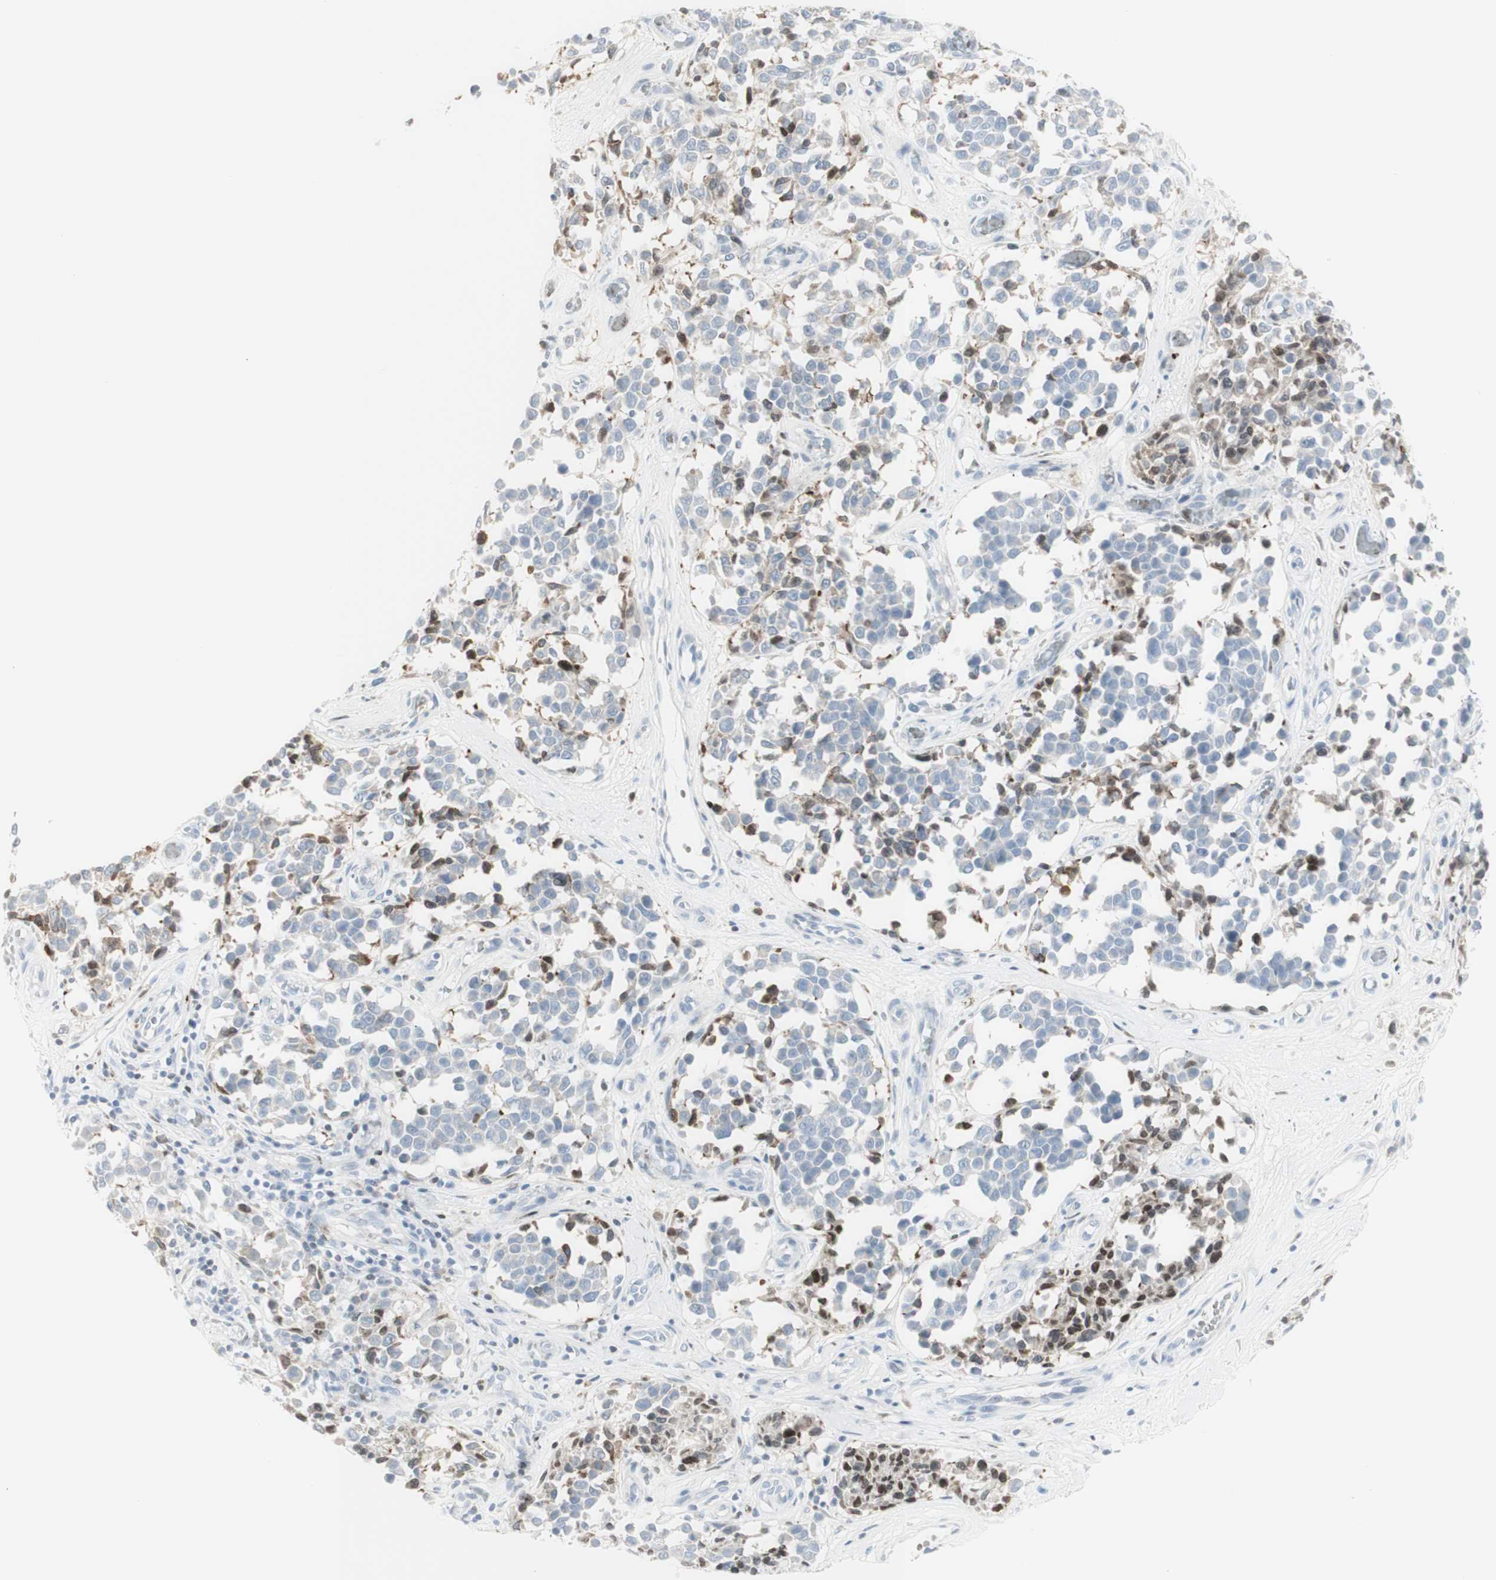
{"staining": {"intensity": "moderate", "quantity": "25%-75%", "location": "cytoplasmic/membranous,nuclear"}, "tissue": "melanoma", "cell_type": "Tumor cells", "image_type": "cancer", "snomed": [{"axis": "morphology", "description": "Malignant melanoma, NOS"}, {"axis": "topography", "description": "Skin"}], "caption": "The image displays a brown stain indicating the presence of a protein in the cytoplasmic/membranous and nuclear of tumor cells in malignant melanoma. The staining was performed using DAB (3,3'-diaminobenzidine), with brown indicating positive protein expression. Nuclei are stained blue with hematoxylin.", "gene": "MDK", "patient": {"sex": "female", "age": 64}}